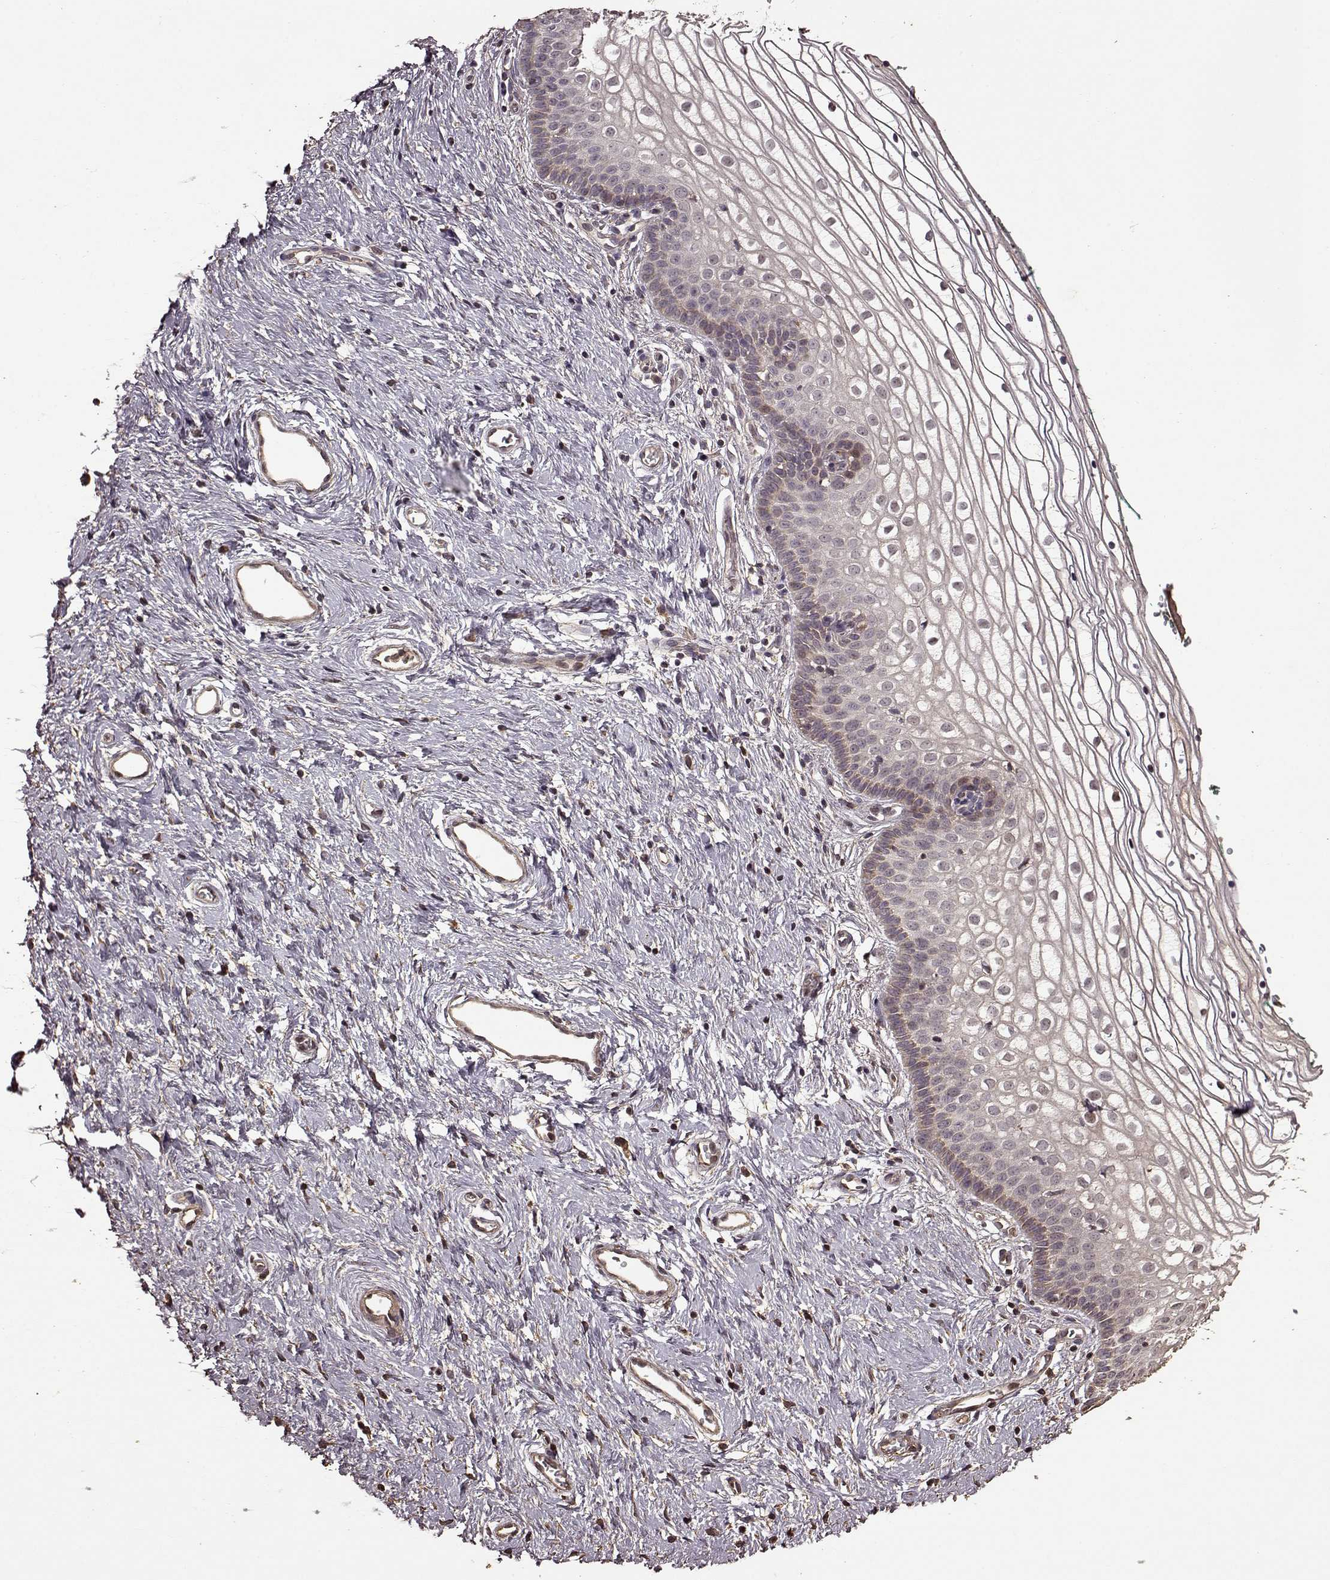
{"staining": {"intensity": "weak", "quantity": "<25%", "location": "cytoplasmic/membranous"}, "tissue": "vagina", "cell_type": "Squamous epithelial cells", "image_type": "normal", "snomed": [{"axis": "morphology", "description": "Normal tissue, NOS"}, {"axis": "topography", "description": "Vagina"}], "caption": "IHC image of normal vagina stained for a protein (brown), which displays no expression in squamous epithelial cells.", "gene": "FBXW11", "patient": {"sex": "female", "age": 36}}